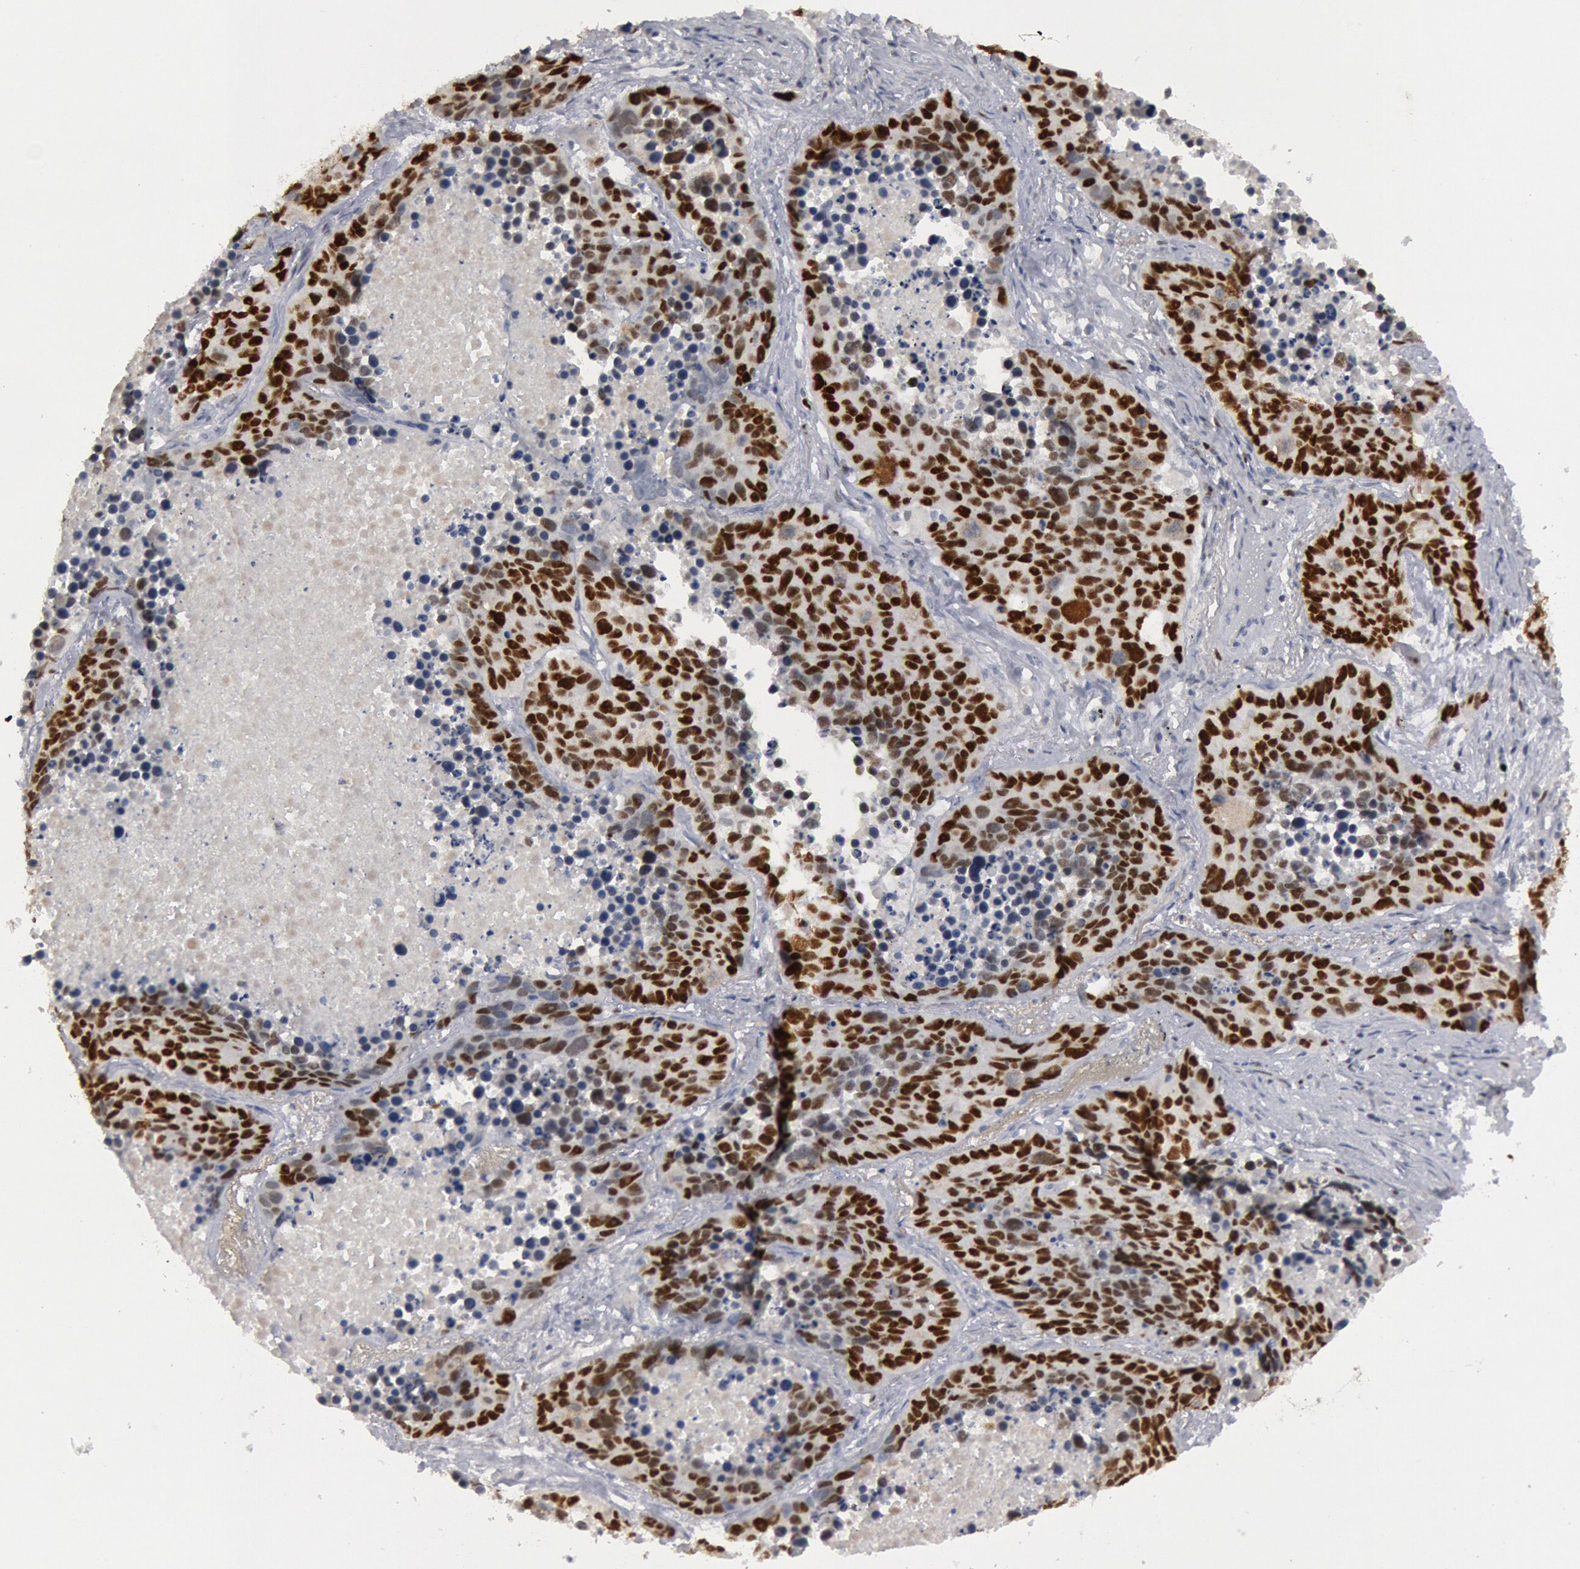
{"staining": {"intensity": "strong", "quantity": ">75%", "location": "nuclear"}, "tissue": "lung cancer", "cell_type": "Tumor cells", "image_type": "cancer", "snomed": [{"axis": "morphology", "description": "Carcinoid, malignant, NOS"}, {"axis": "topography", "description": "Lung"}], "caption": "Immunohistochemical staining of human malignant carcinoid (lung) shows high levels of strong nuclear staining in approximately >75% of tumor cells.", "gene": "WDHD1", "patient": {"sex": "male", "age": 60}}